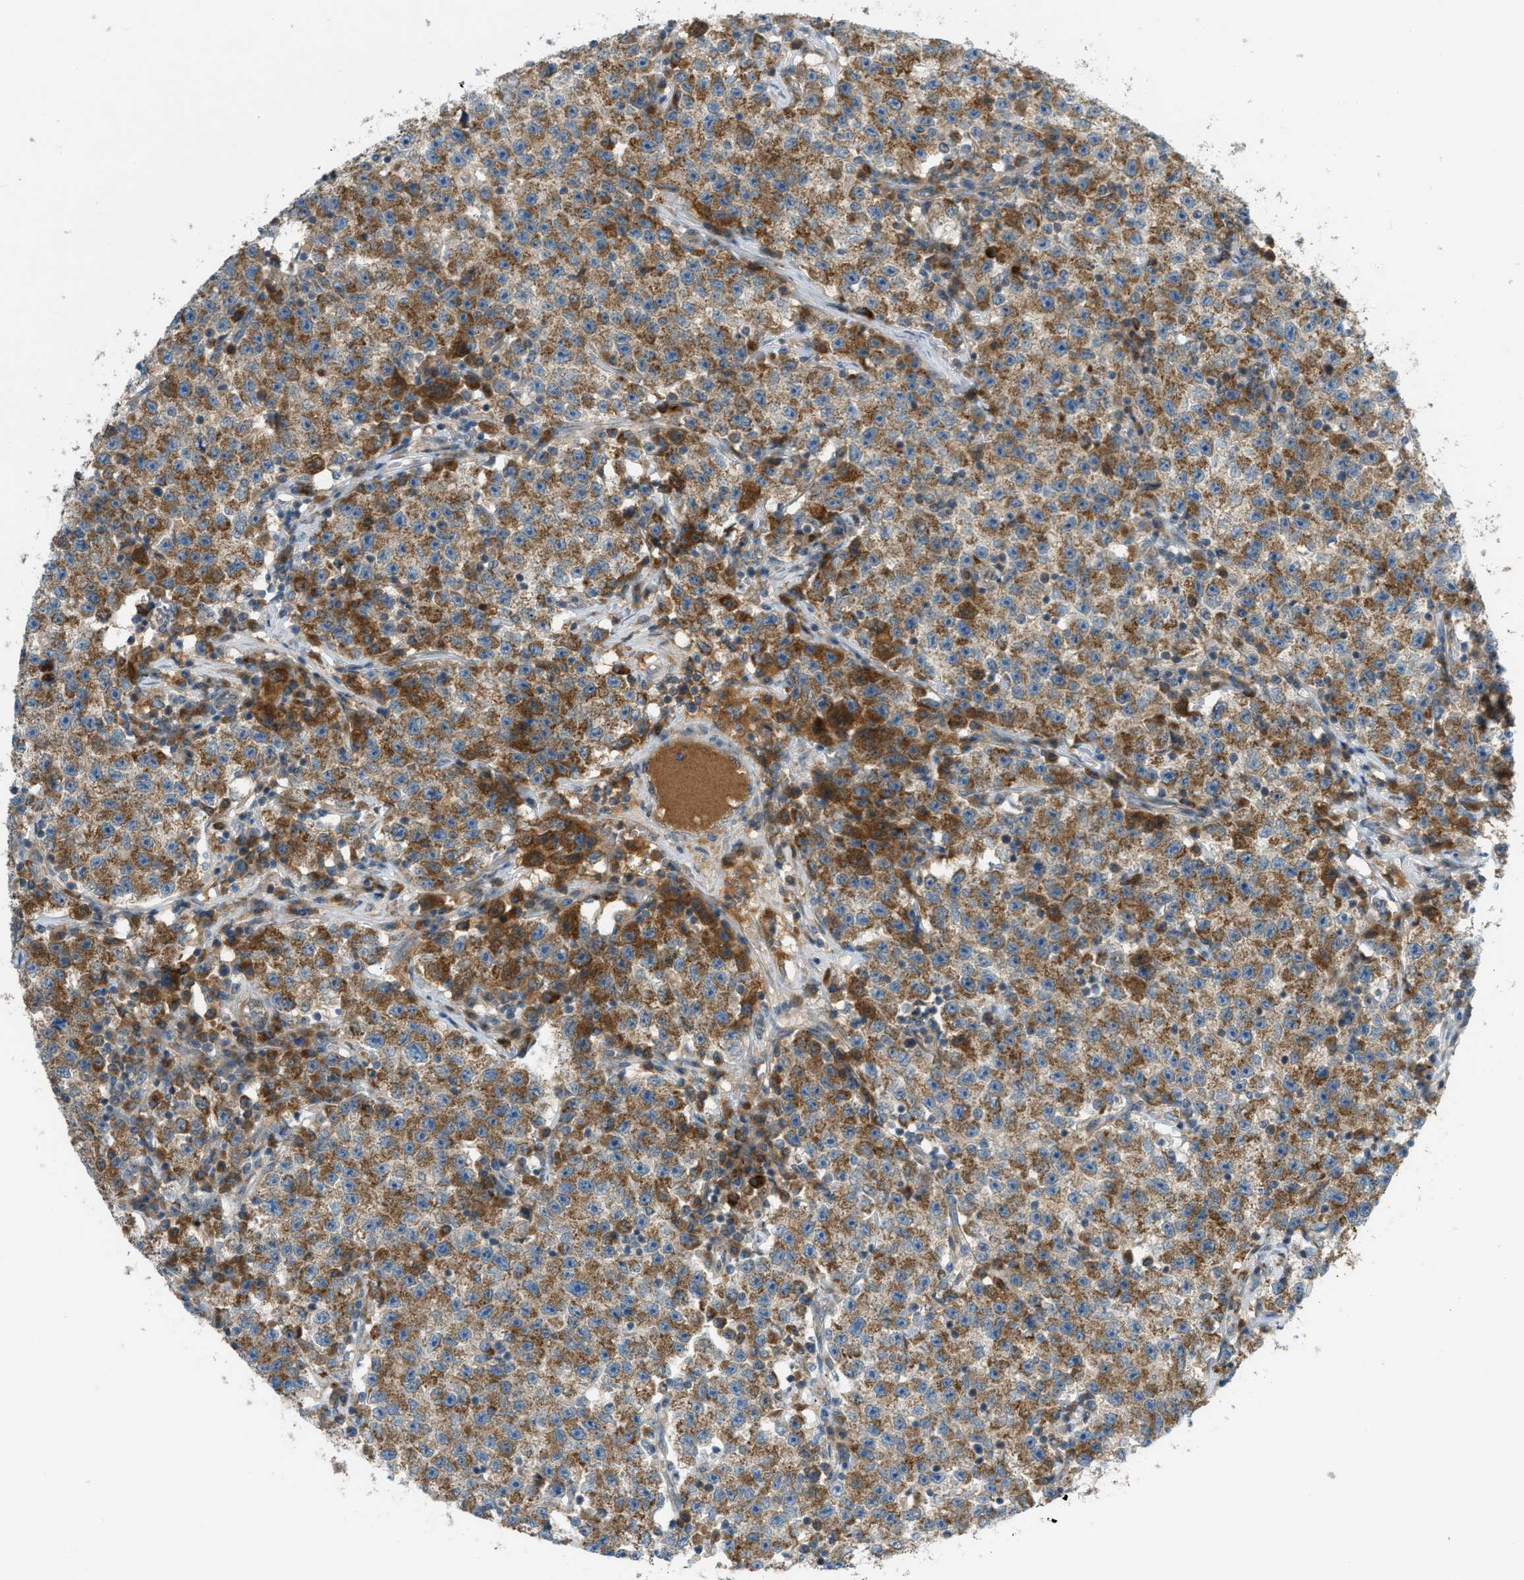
{"staining": {"intensity": "moderate", "quantity": ">75%", "location": "cytoplasmic/membranous"}, "tissue": "testis cancer", "cell_type": "Tumor cells", "image_type": "cancer", "snomed": [{"axis": "morphology", "description": "Seminoma, NOS"}, {"axis": "topography", "description": "Testis"}], "caption": "Immunohistochemistry (IHC) micrograph of neoplastic tissue: testis cancer stained using immunohistochemistry (IHC) displays medium levels of moderate protein expression localized specifically in the cytoplasmic/membranous of tumor cells, appearing as a cytoplasmic/membranous brown color.", "gene": "DYRK1A", "patient": {"sex": "male", "age": 22}}